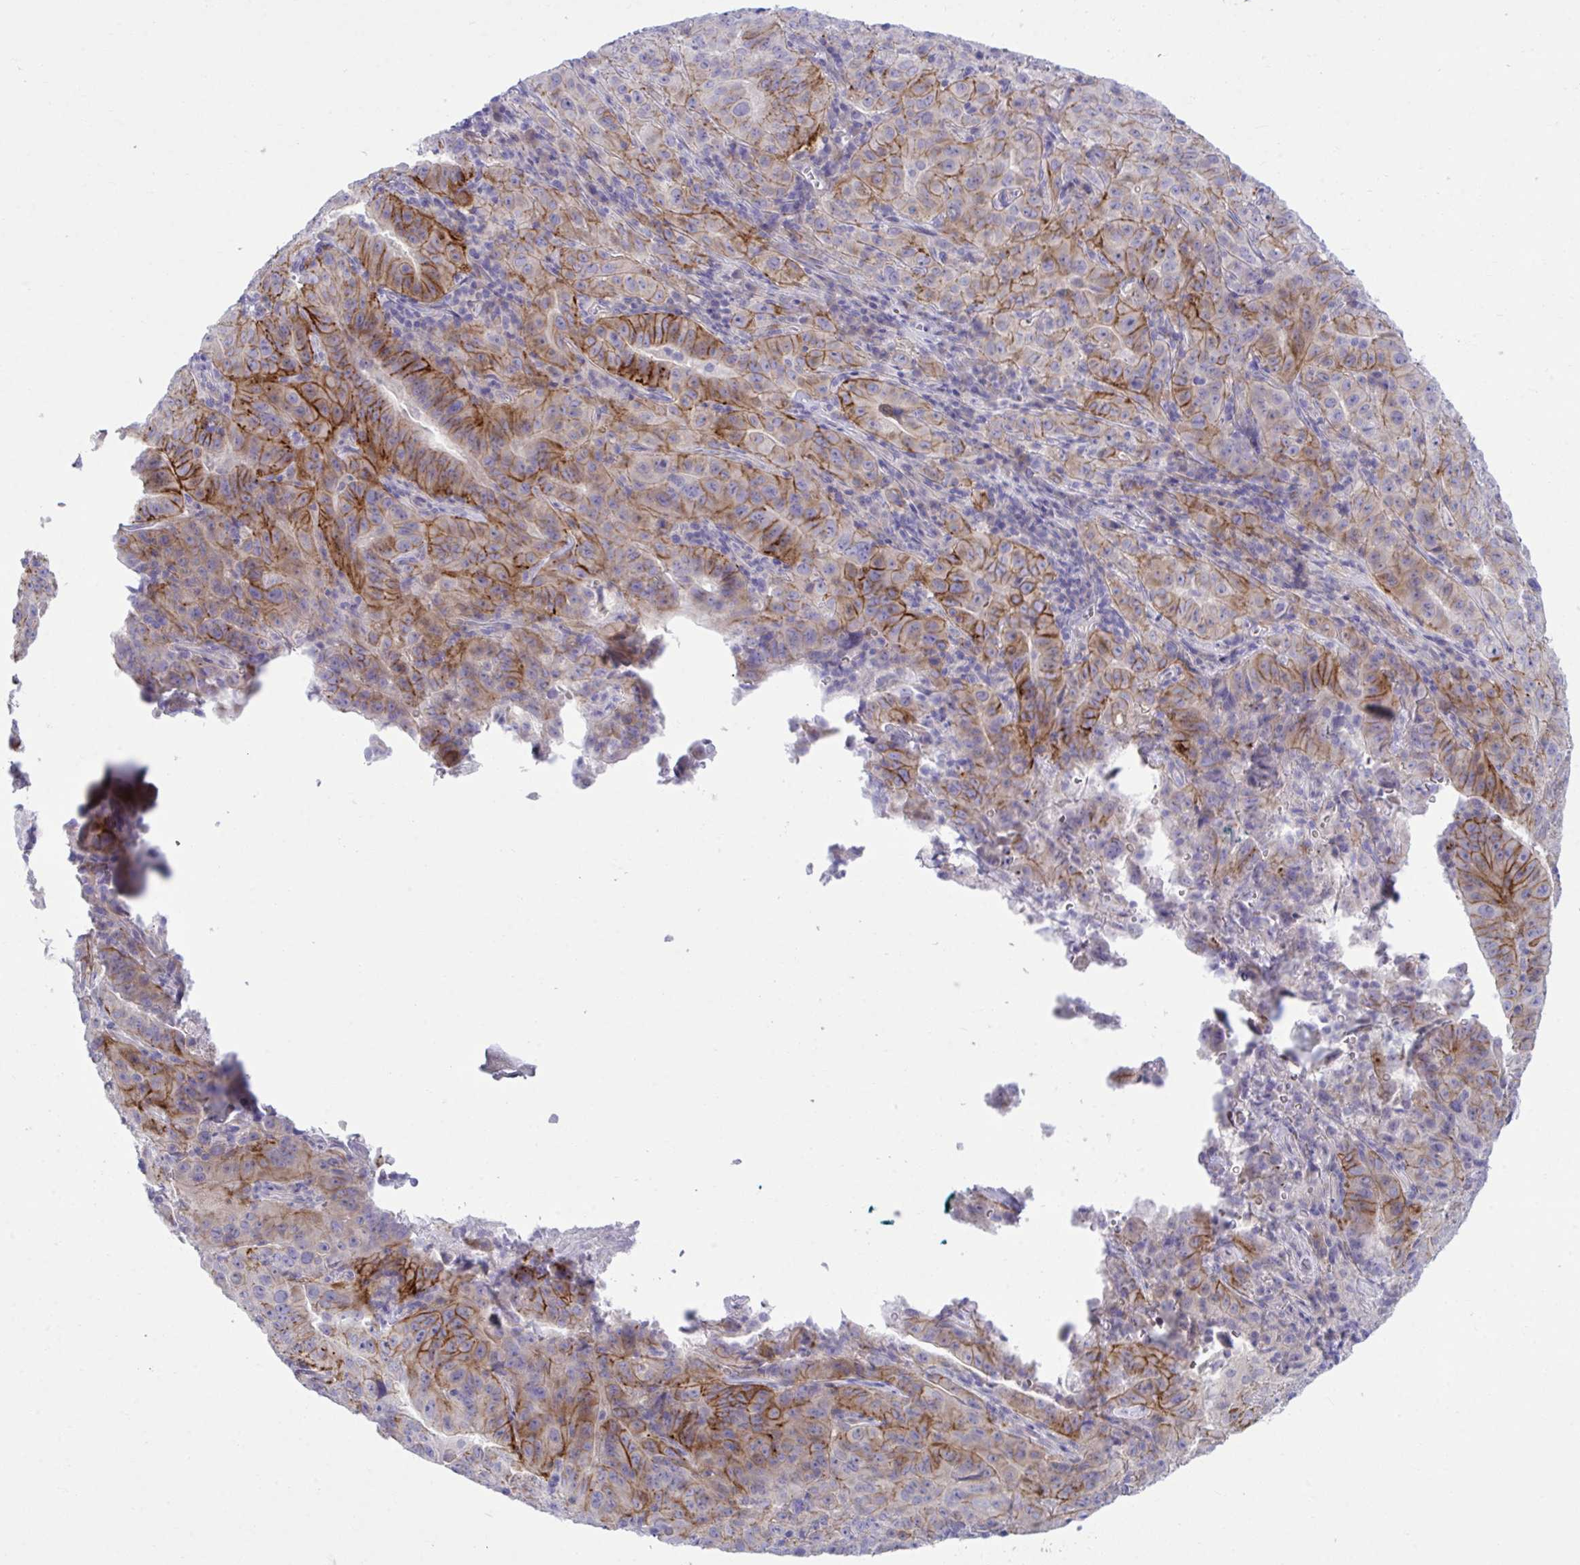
{"staining": {"intensity": "moderate", "quantity": "25%-75%", "location": "cytoplasmic/membranous"}, "tissue": "pancreatic cancer", "cell_type": "Tumor cells", "image_type": "cancer", "snomed": [{"axis": "morphology", "description": "Adenocarcinoma, NOS"}, {"axis": "topography", "description": "Pancreas"}], "caption": "Brown immunohistochemical staining in pancreatic cancer displays moderate cytoplasmic/membranous staining in approximately 25%-75% of tumor cells. Using DAB (3,3'-diaminobenzidine) (brown) and hematoxylin (blue) stains, captured at high magnification using brightfield microscopy.", "gene": "MED9", "patient": {"sex": "male", "age": 63}}